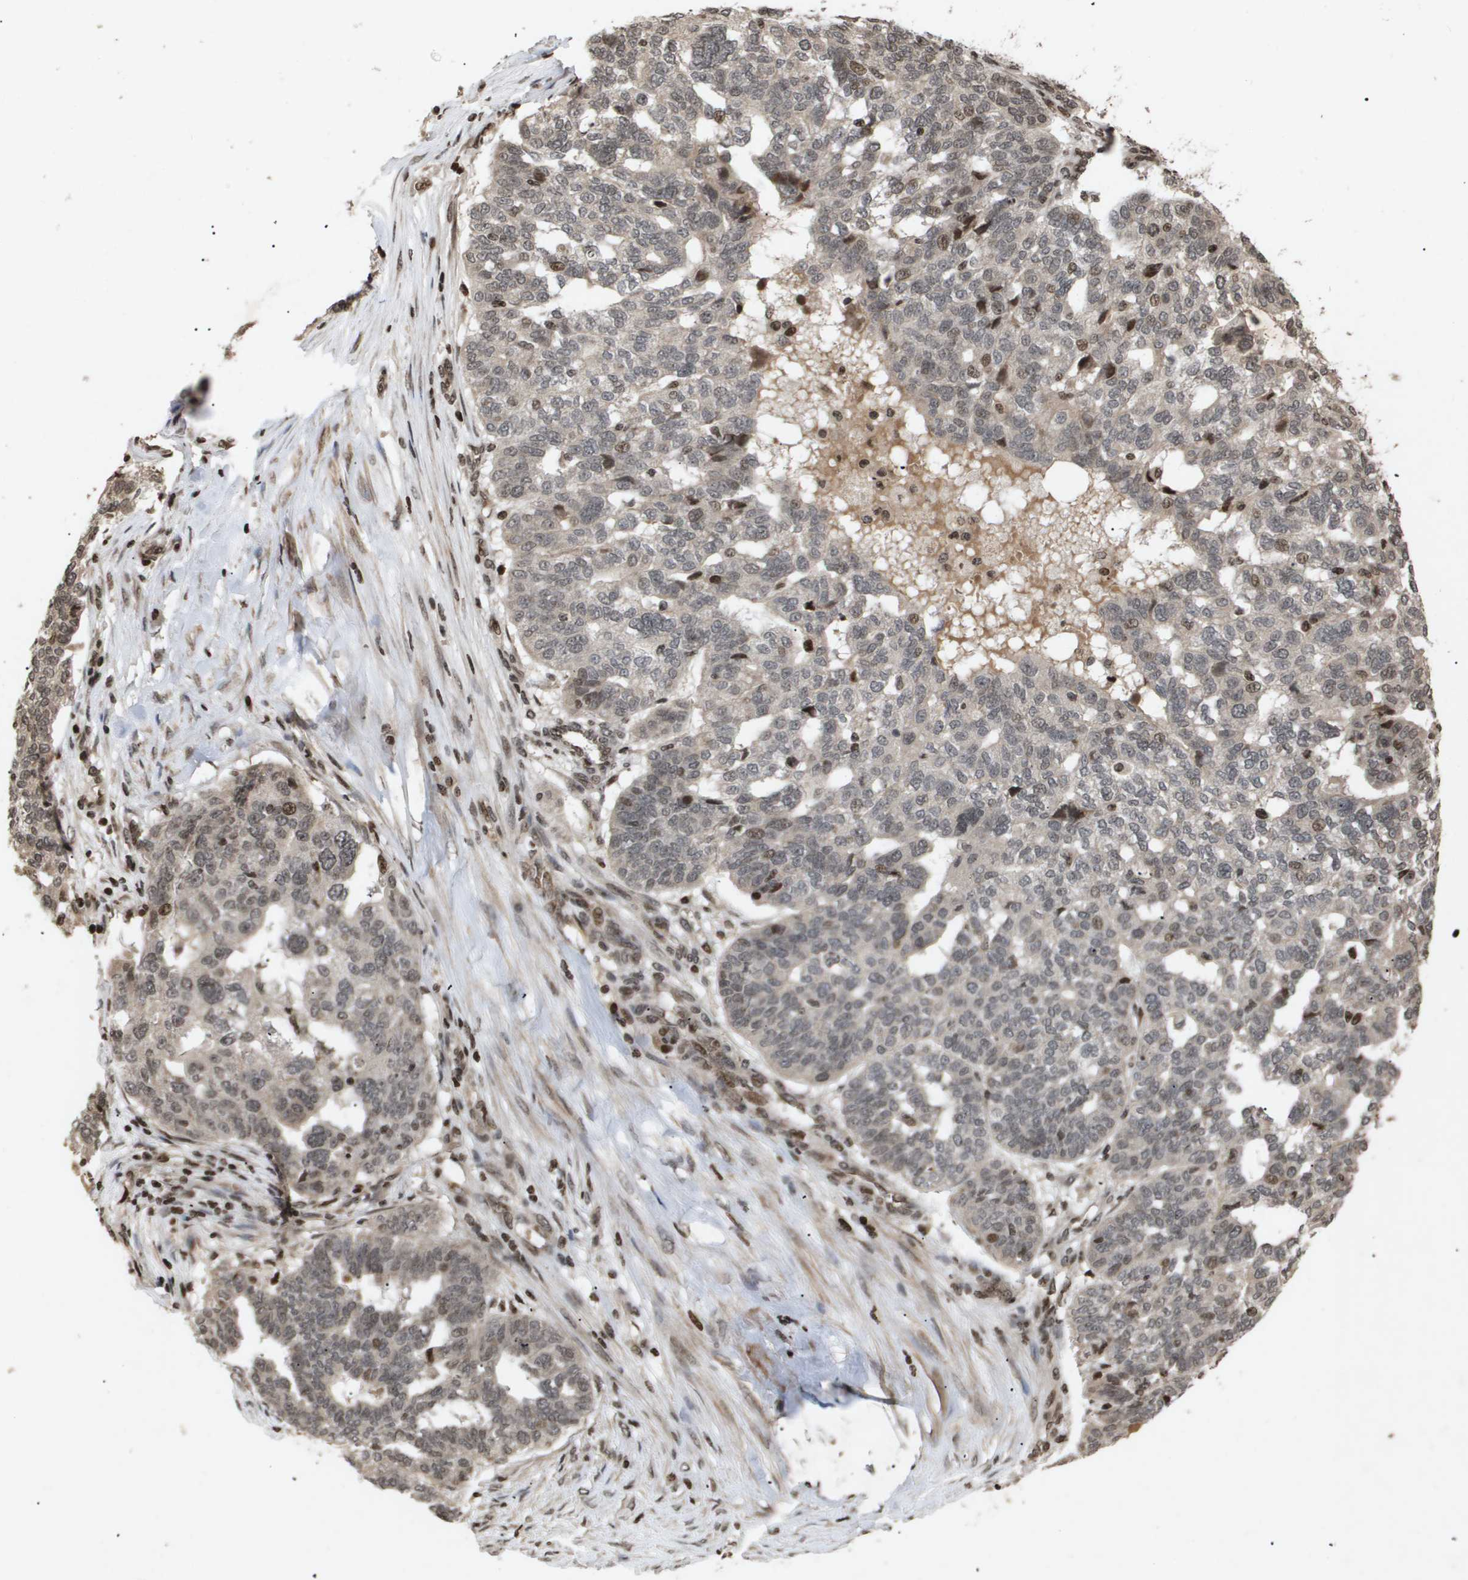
{"staining": {"intensity": "weak", "quantity": "25%-75%", "location": "nuclear"}, "tissue": "ovarian cancer", "cell_type": "Tumor cells", "image_type": "cancer", "snomed": [{"axis": "morphology", "description": "Cystadenocarcinoma, serous, NOS"}, {"axis": "topography", "description": "Ovary"}], "caption": "Ovarian serous cystadenocarcinoma was stained to show a protein in brown. There is low levels of weak nuclear positivity in approximately 25%-75% of tumor cells.", "gene": "HSPA6", "patient": {"sex": "female", "age": 59}}